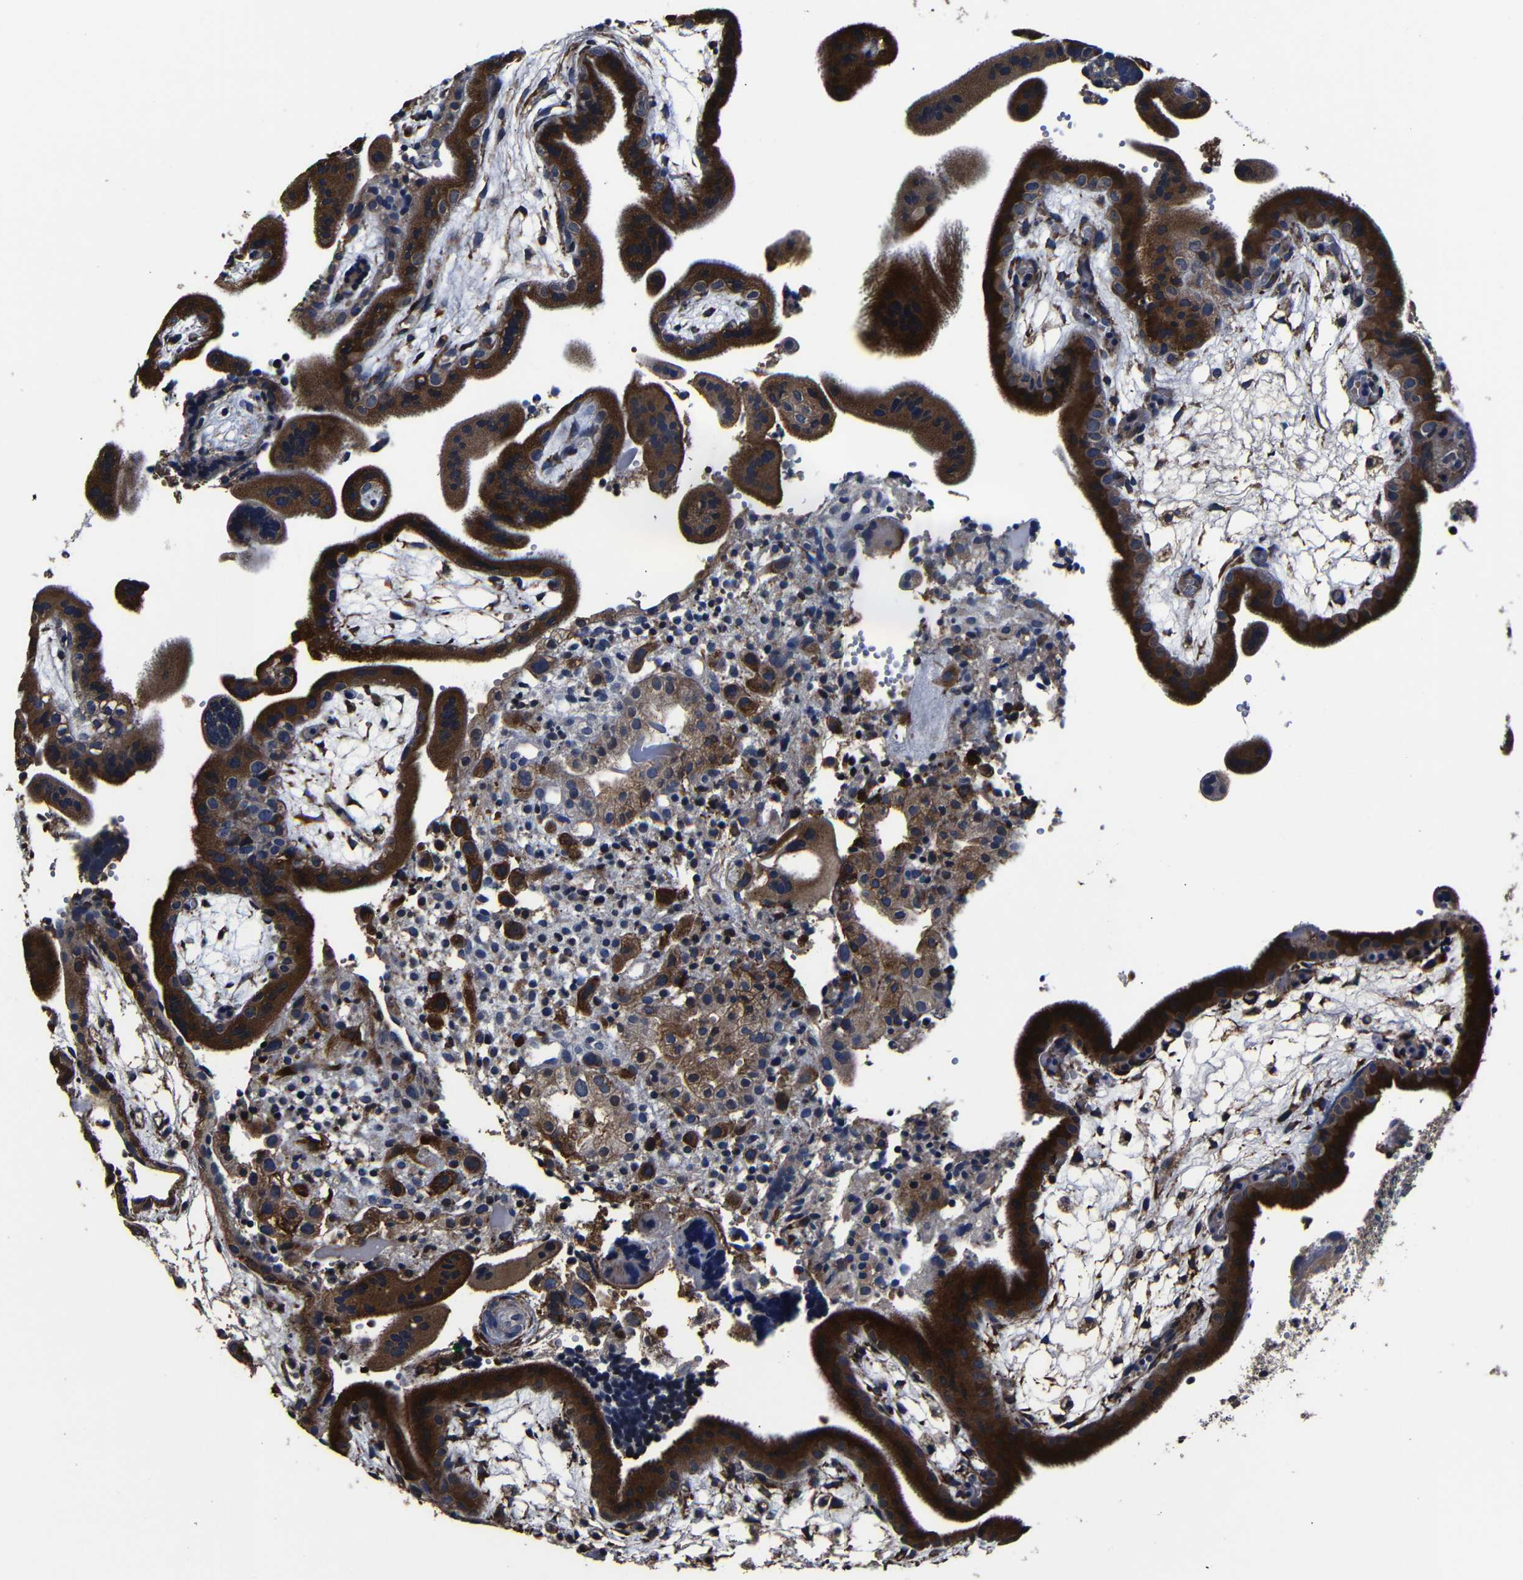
{"staining": {"intensity": "strong", "quantity": ">75%", "location": "cytoplasmic/membranous"}, "tissue": "placenta", "cell_type": "Decidual cells", "image_type": "normal", "snomed": [{"axis": "morphology", "description": "Normal tissue, NOS"}, {"axis": "topography", "description": "Placenta"}], "caption": "IHC (DAB) staining of unremarkable placenta displays strong cytoplasmic/membranous protein expression in approximately >75% of decidual cells. The protein is shown in brown color, while the nuclei are stained blue.", "gene": "SCN9A", "patient": {"sex": "female", "age": 18}}